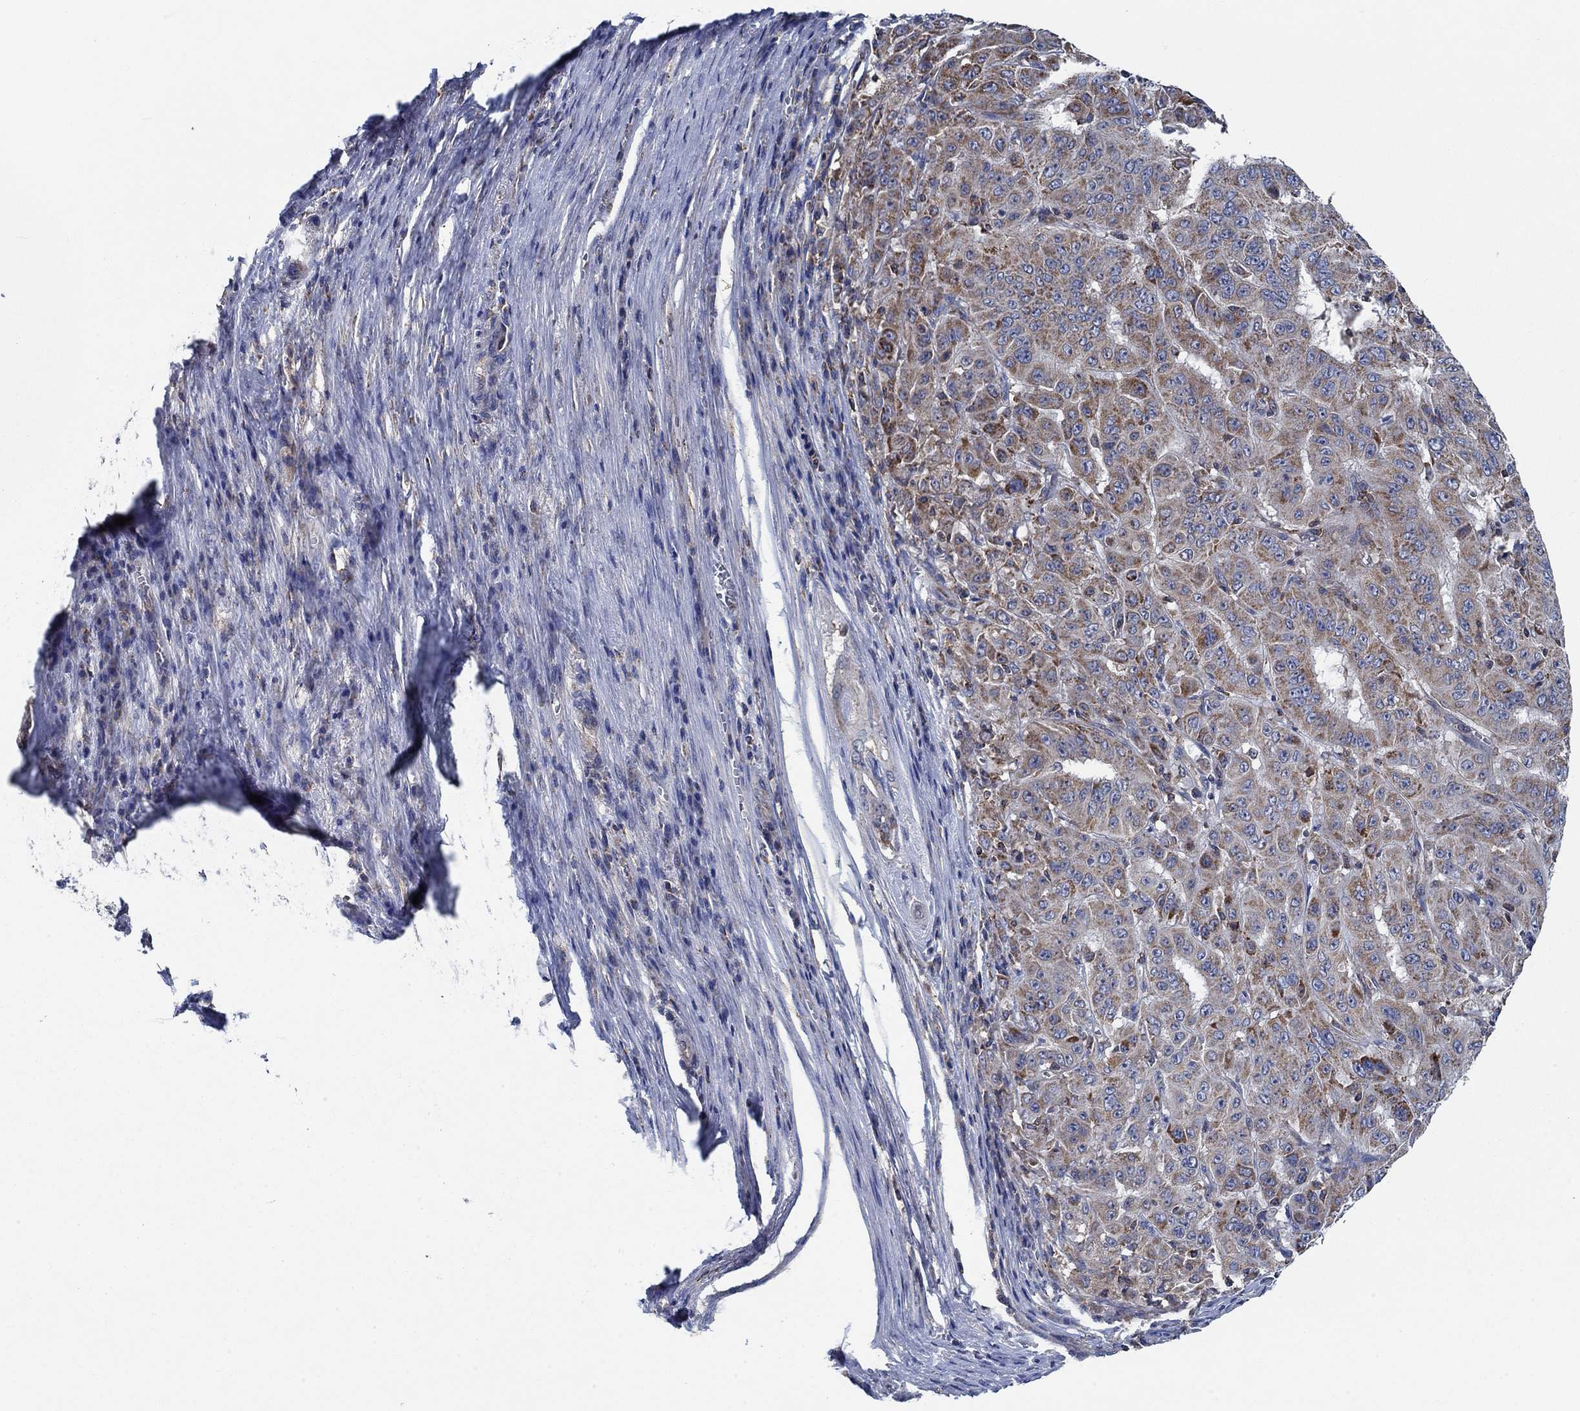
{"staining": {"intensity": "weak", "quantity": ">75%", "location": "cytoplasmic/membranous"}, "tissue": "pancreatic cancer", "cell_type": "Tumor cells", "image_type": "cancer", "snomed": [{"axis": "morphology", "description": "Adenocarcinoma, NOS"}, {"axis": "topography", "description": "Pancreas"}], "caption": "Pancreatic cancer stained with a protein marker demonstrates weak staining in tumor cells.", "gene": "STXBP6", "patient": {"sex": "male", "age": 63}}